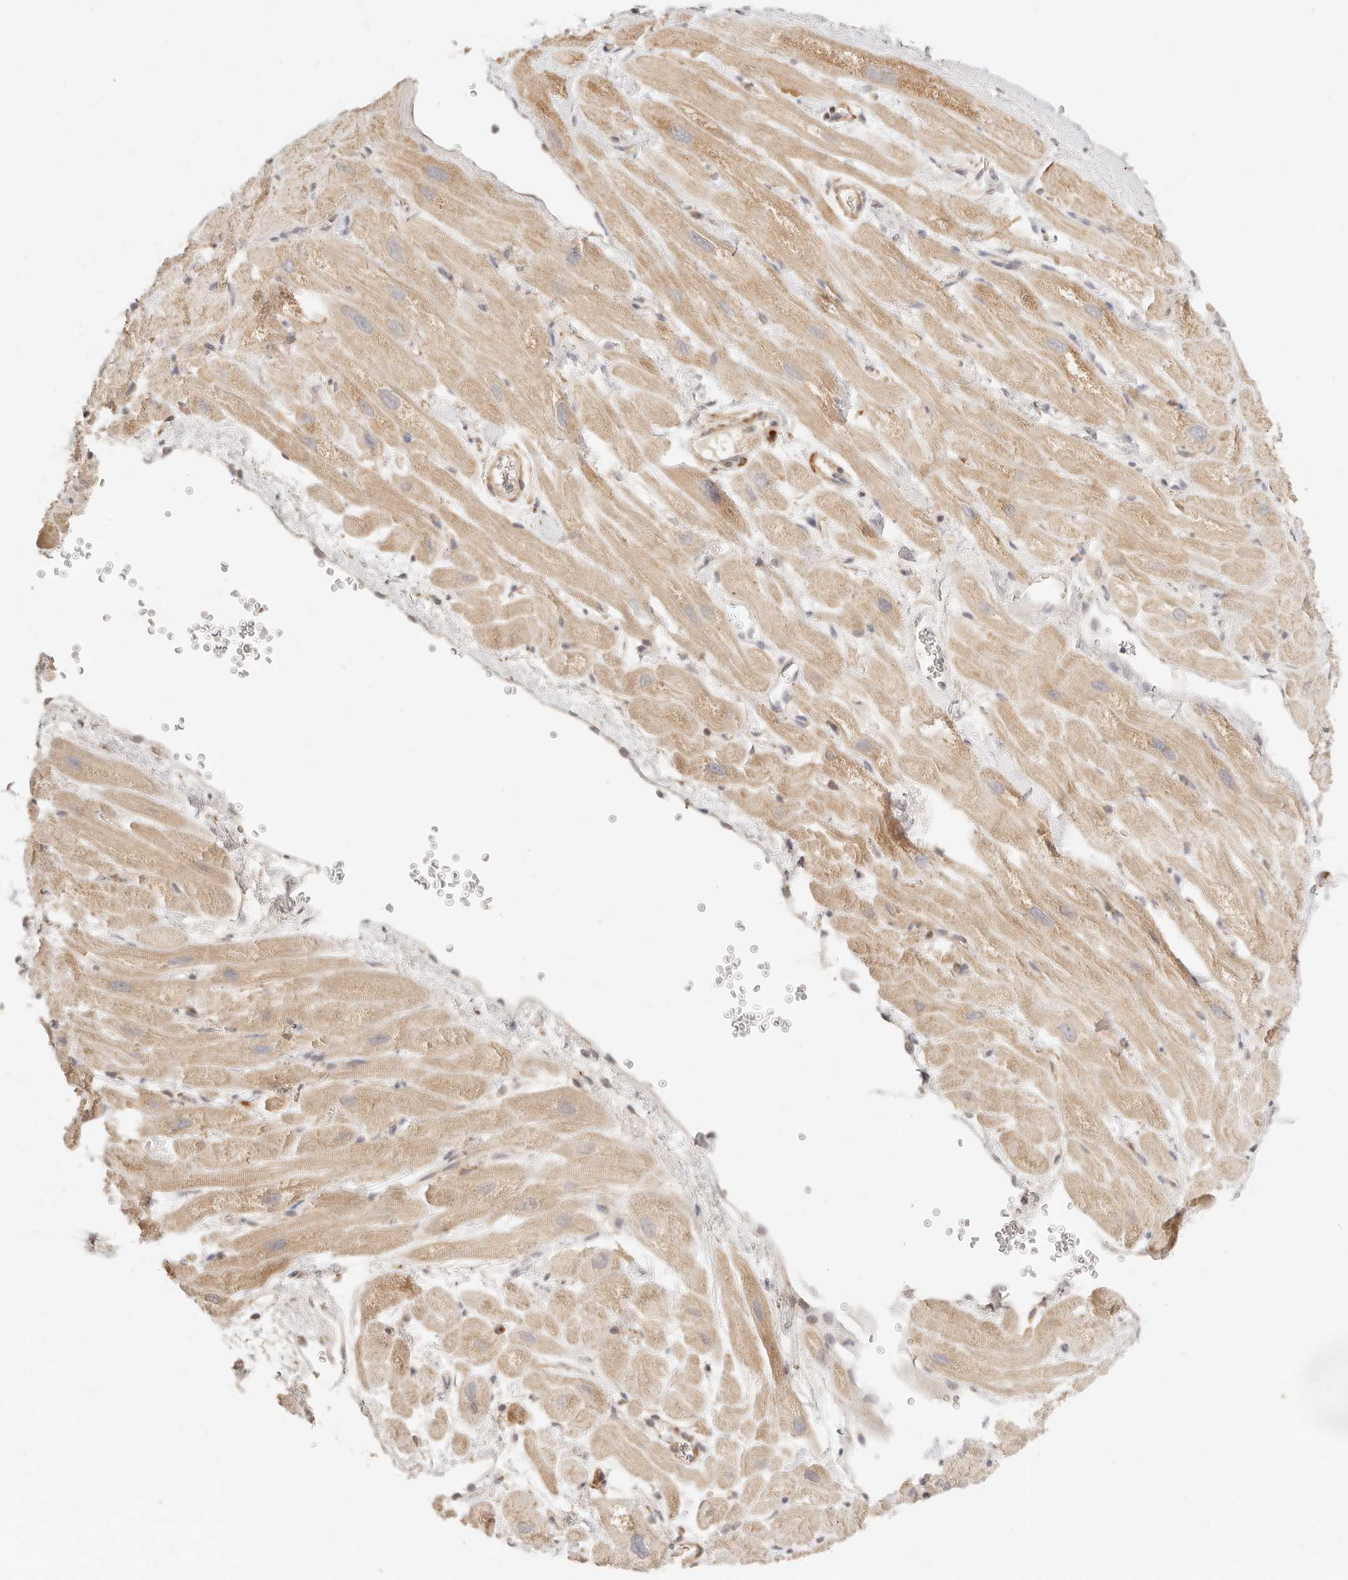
{"staining": {"intensity": "weak", "quantity": ">75%", "location": "cytoplasmic/membranous"}, "tissue": "heart muscle", "cell_type": "Cardiomyocytes", "image_type": "normal", "snomed": [{"axis": "morphology", "description": "Normal tissue, NOS"}, {"axis": "topography", "description": "Heart"}], "caption": "A brown stain highlights weak cytoplasmic/membranous staining of a protein in cardiomyocytes of unremarkable human heart muscle. The staining was performed using DAB to visualize the protein expression in brown, while the nuclei were stained in blue with hematoxylin (Magnification: 20x).", "gene": "RUBCNL", "patient": {"sex": "male", "age": 49}}